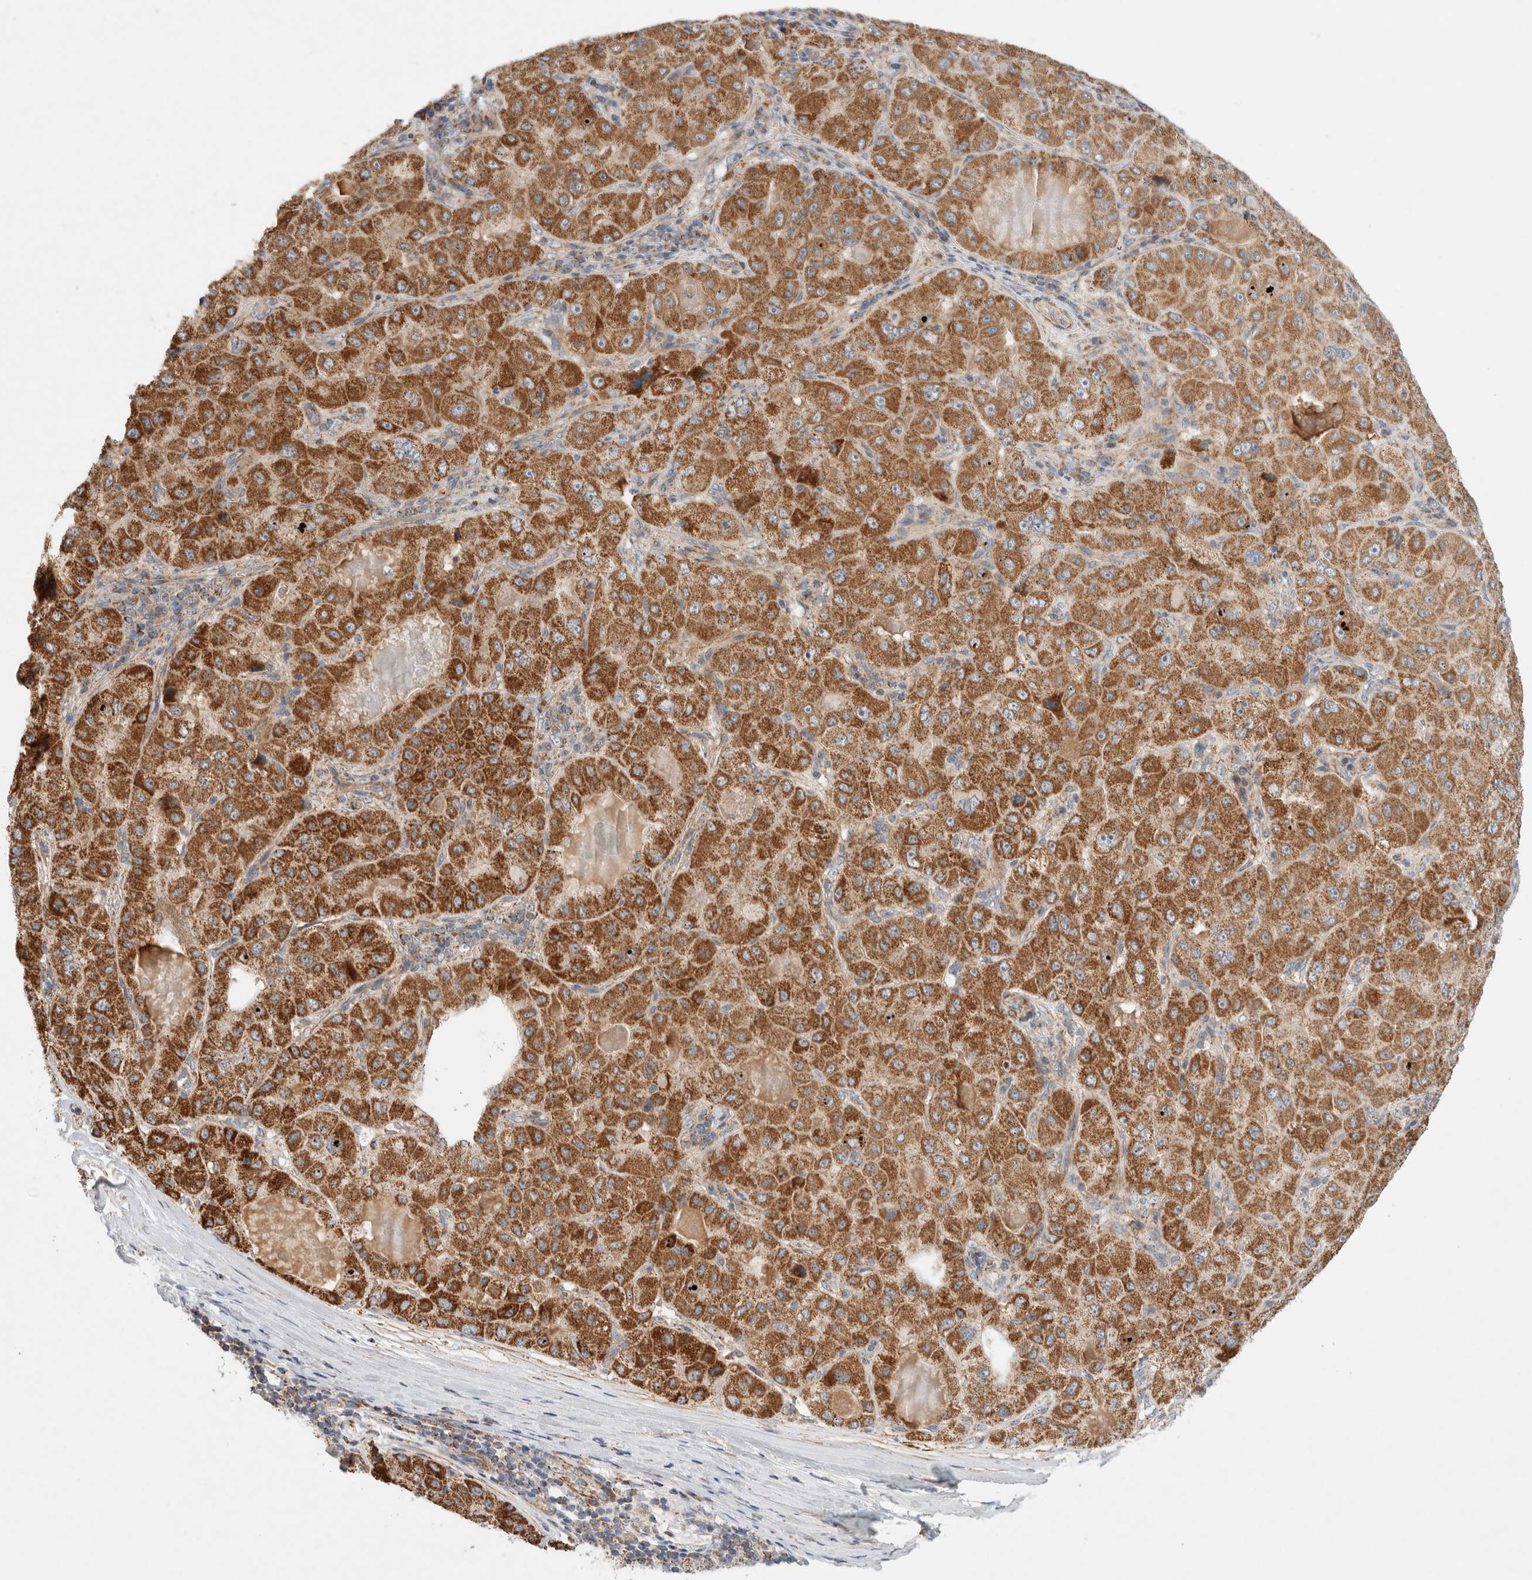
{"staining": {"intensity": "strong", "quantity": ">75%", "location": "cytoplasmic/membranous"}, "tissue": "liver cancer", "cell_type": "Tumor cells", "image_type": "cancer", "snomed": [{"axis": "morphology", "description": "Carcinoma, Hepatocellular, NOS"}, {"axis": "topography", "description": "Liver"}], "caption": "A high amount of strong cytoplasmic/membranous staining is identified in about >75% of tumor cells in liver cancer (hepatocellular carcinoma) tissue.", "gene": "MRPS28", "patient": {"sex": "male", "age": 80}}